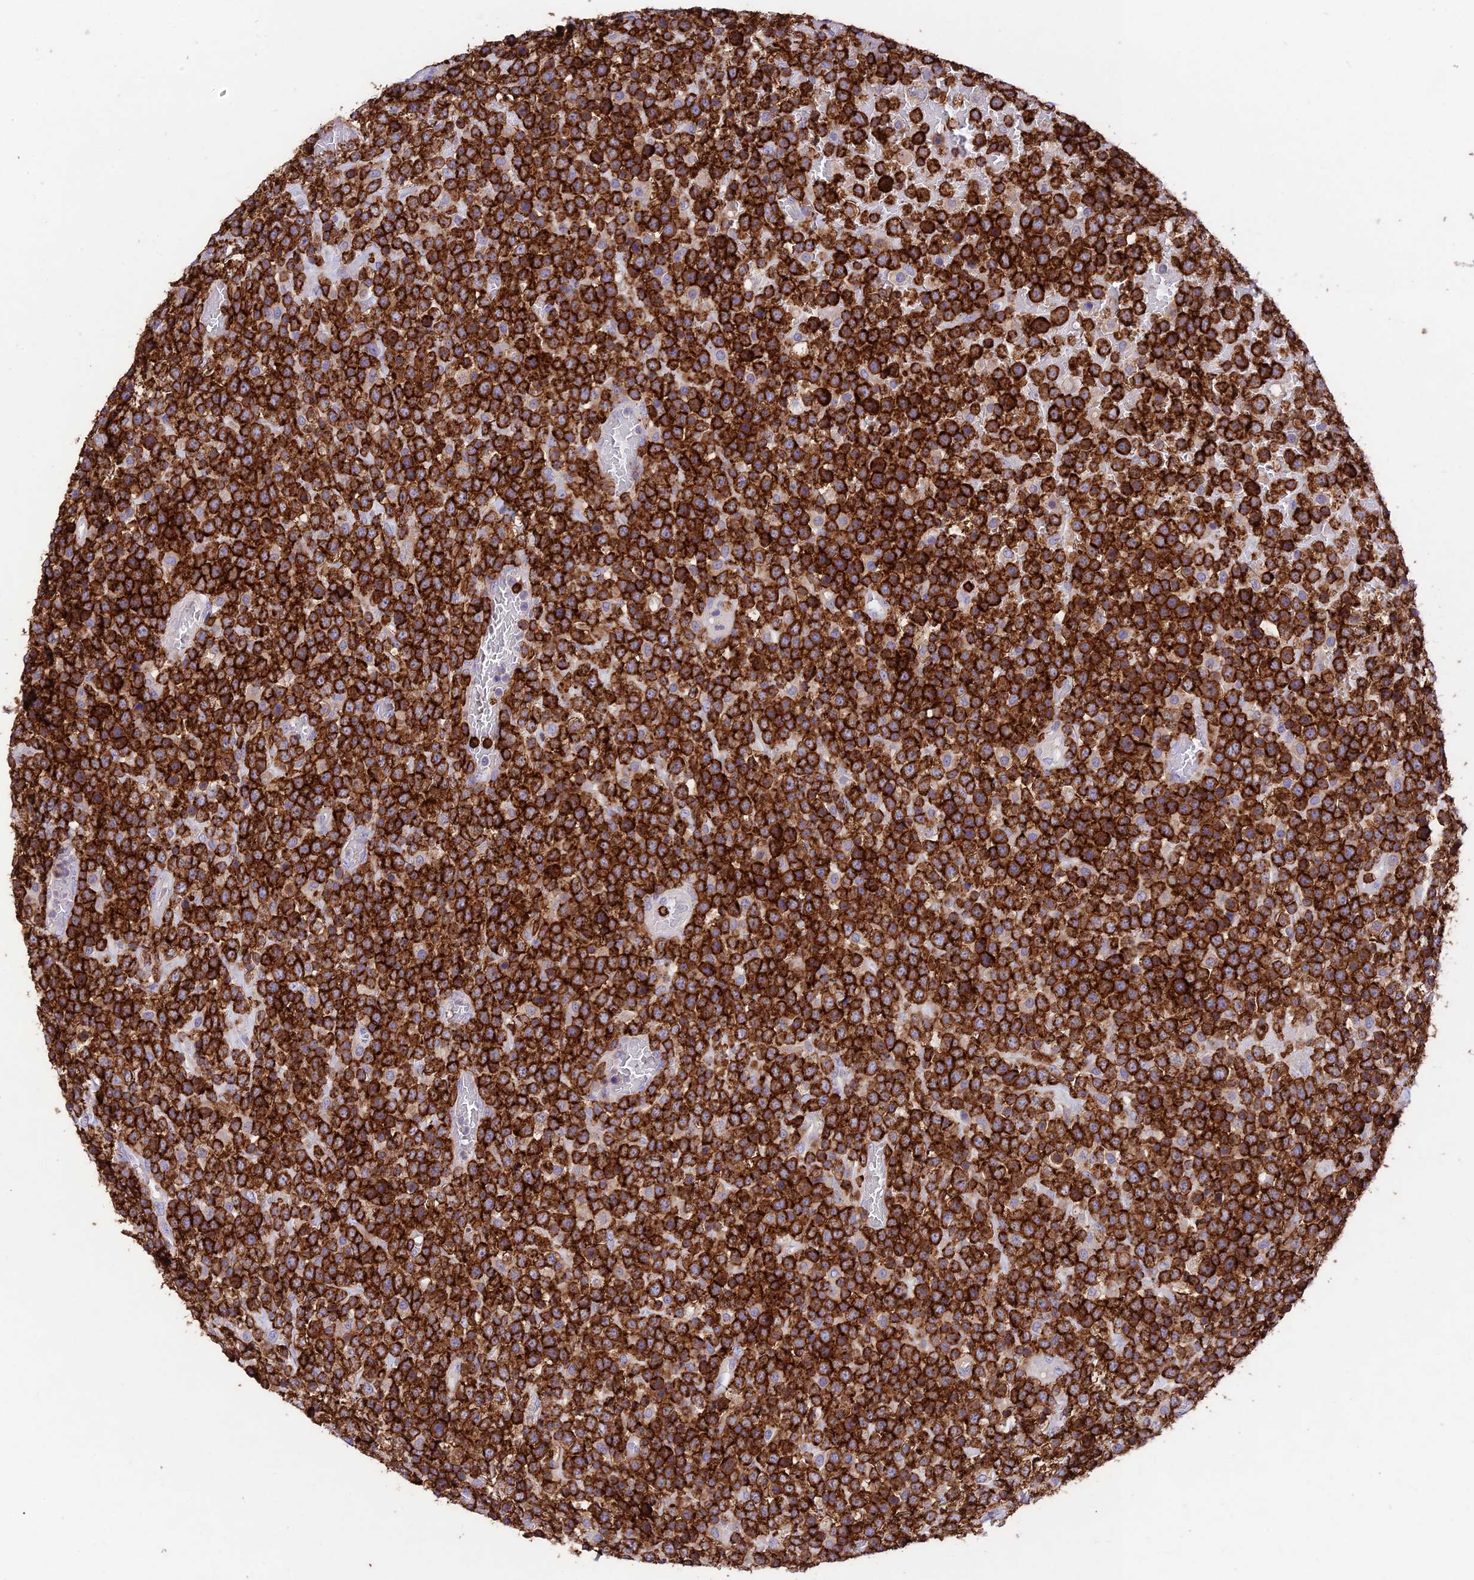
{"staining": {"intensity": "strong", "quantity": ">75%", "location": "cytoplasmic/membranous"}, "tissue": "lymphoma", "cell_type": "Tumor cells", "image_type": "cancer", "snomed": [{"axis": "morphology", "description": "Malignant lymphoma, non-Hodgkin's type, High grade"}, {"axis": "topography", "description": "Colon"}], "caption": "Tumor cells show strong cytoplasmic/membranous expression in approximately >75% of cells in high-grade malignant lymphoma, non-Hodgkin's type.", "gene": "PTPRCAP", "patient": {"sex": "female", "age": 53}}